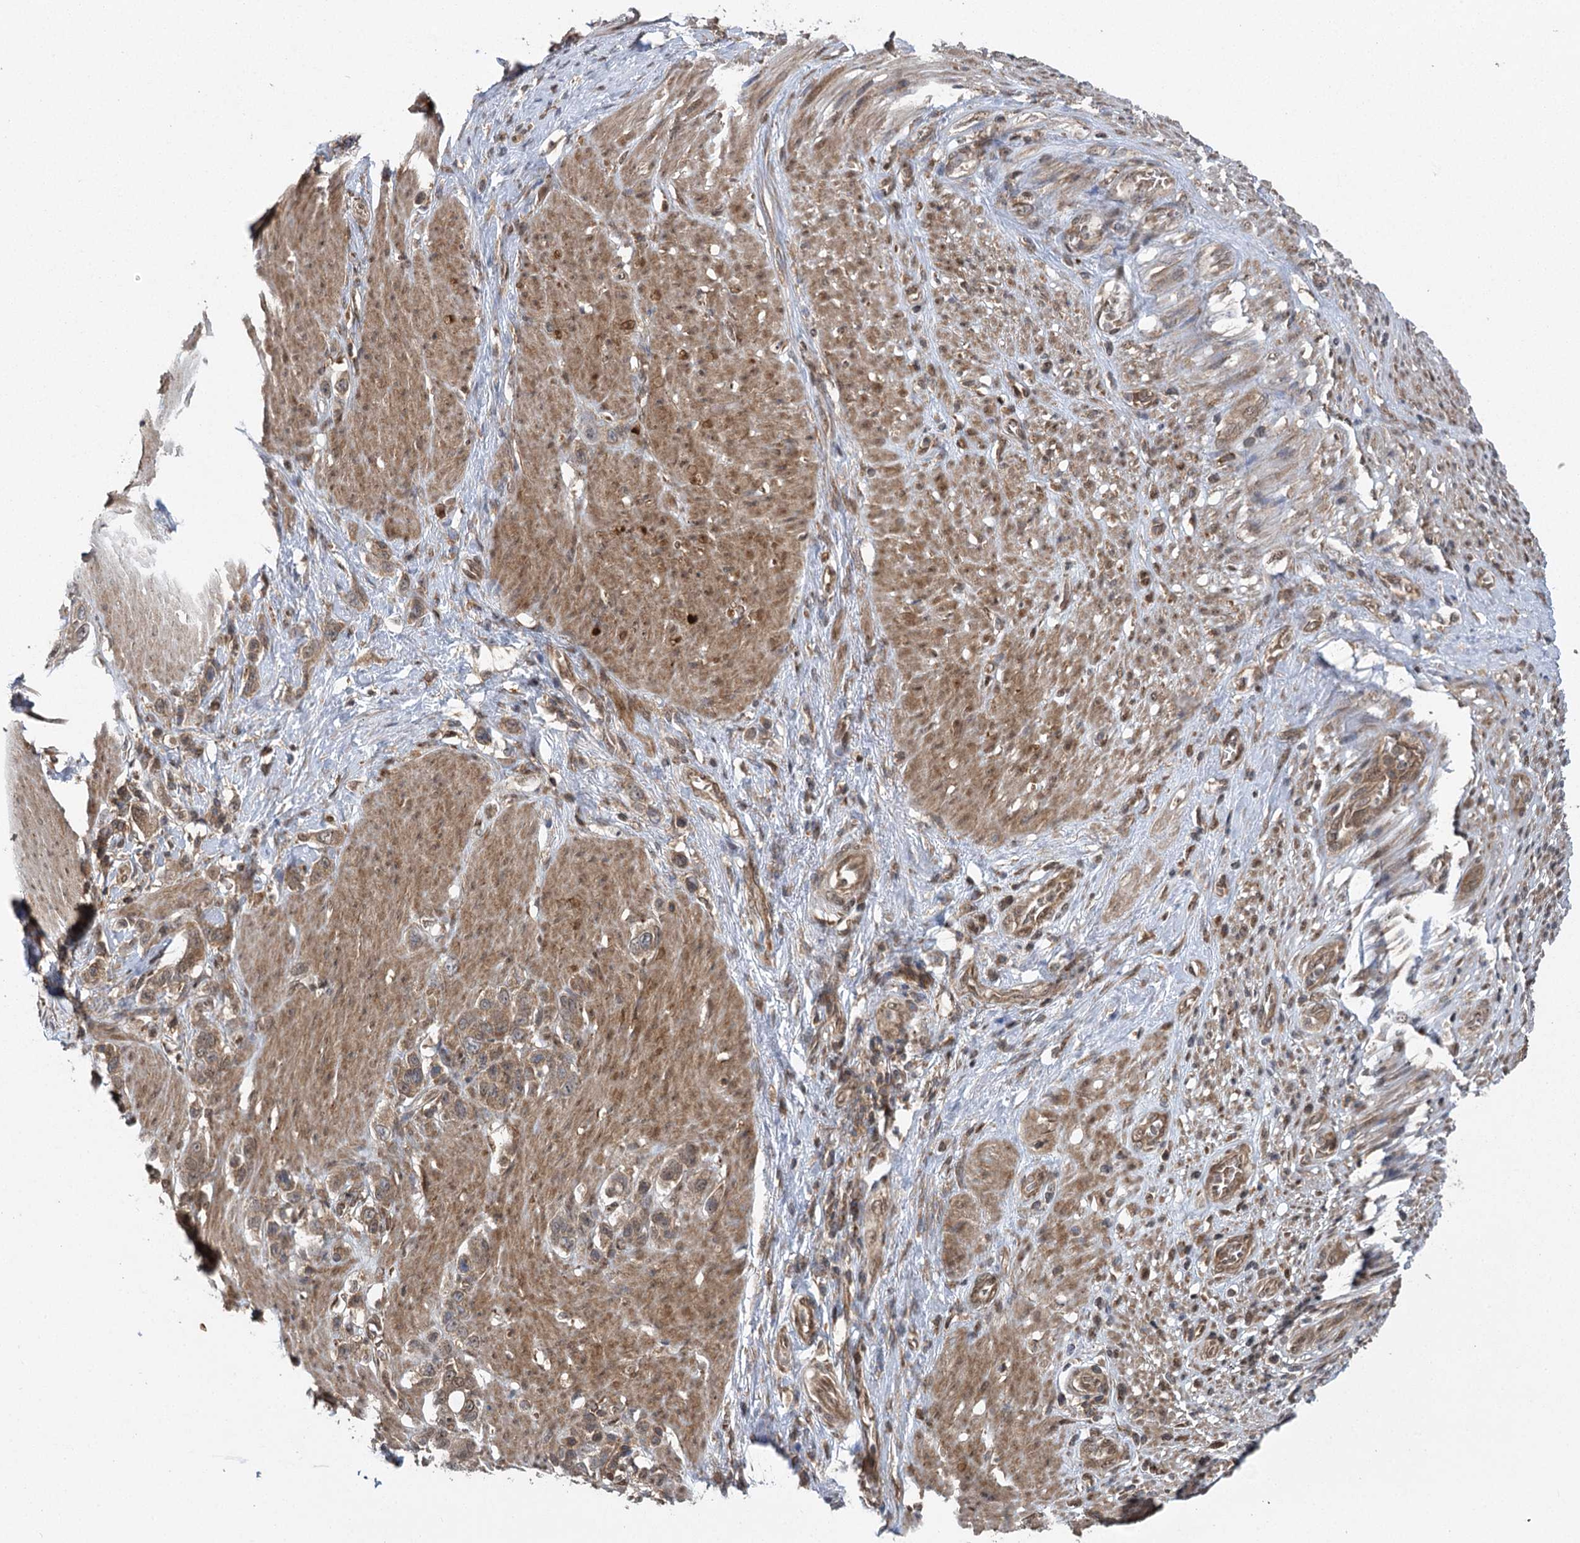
{"staining": {"intensity": "moderate", "quantity": ">75%", "location": "cytoplasmic/membranous"}, "tissue": "stomach cancer", "cell_type": "Tumor cells", "image_type": "cancer", "snomed": [{"axis": "morphology", "description": "Adenocarcinoma, NOS"}, {"axis": "morphology", "description": "Adenocarcinoma, High grade"}, {"axis": "topography", "description": "Stomach, upper"}, {"axis": "topography", "description": "Stomach, lower"}], "caption": "Immunohistochemistry of human stomach cancer (adenocarcinoma) reveals medium levels of moderate cytoplasmic/membranous positivity in approximately >75% of tumor cells.", "gene": "C12orf4", "patient": {"sex": "female", "age": 65}}